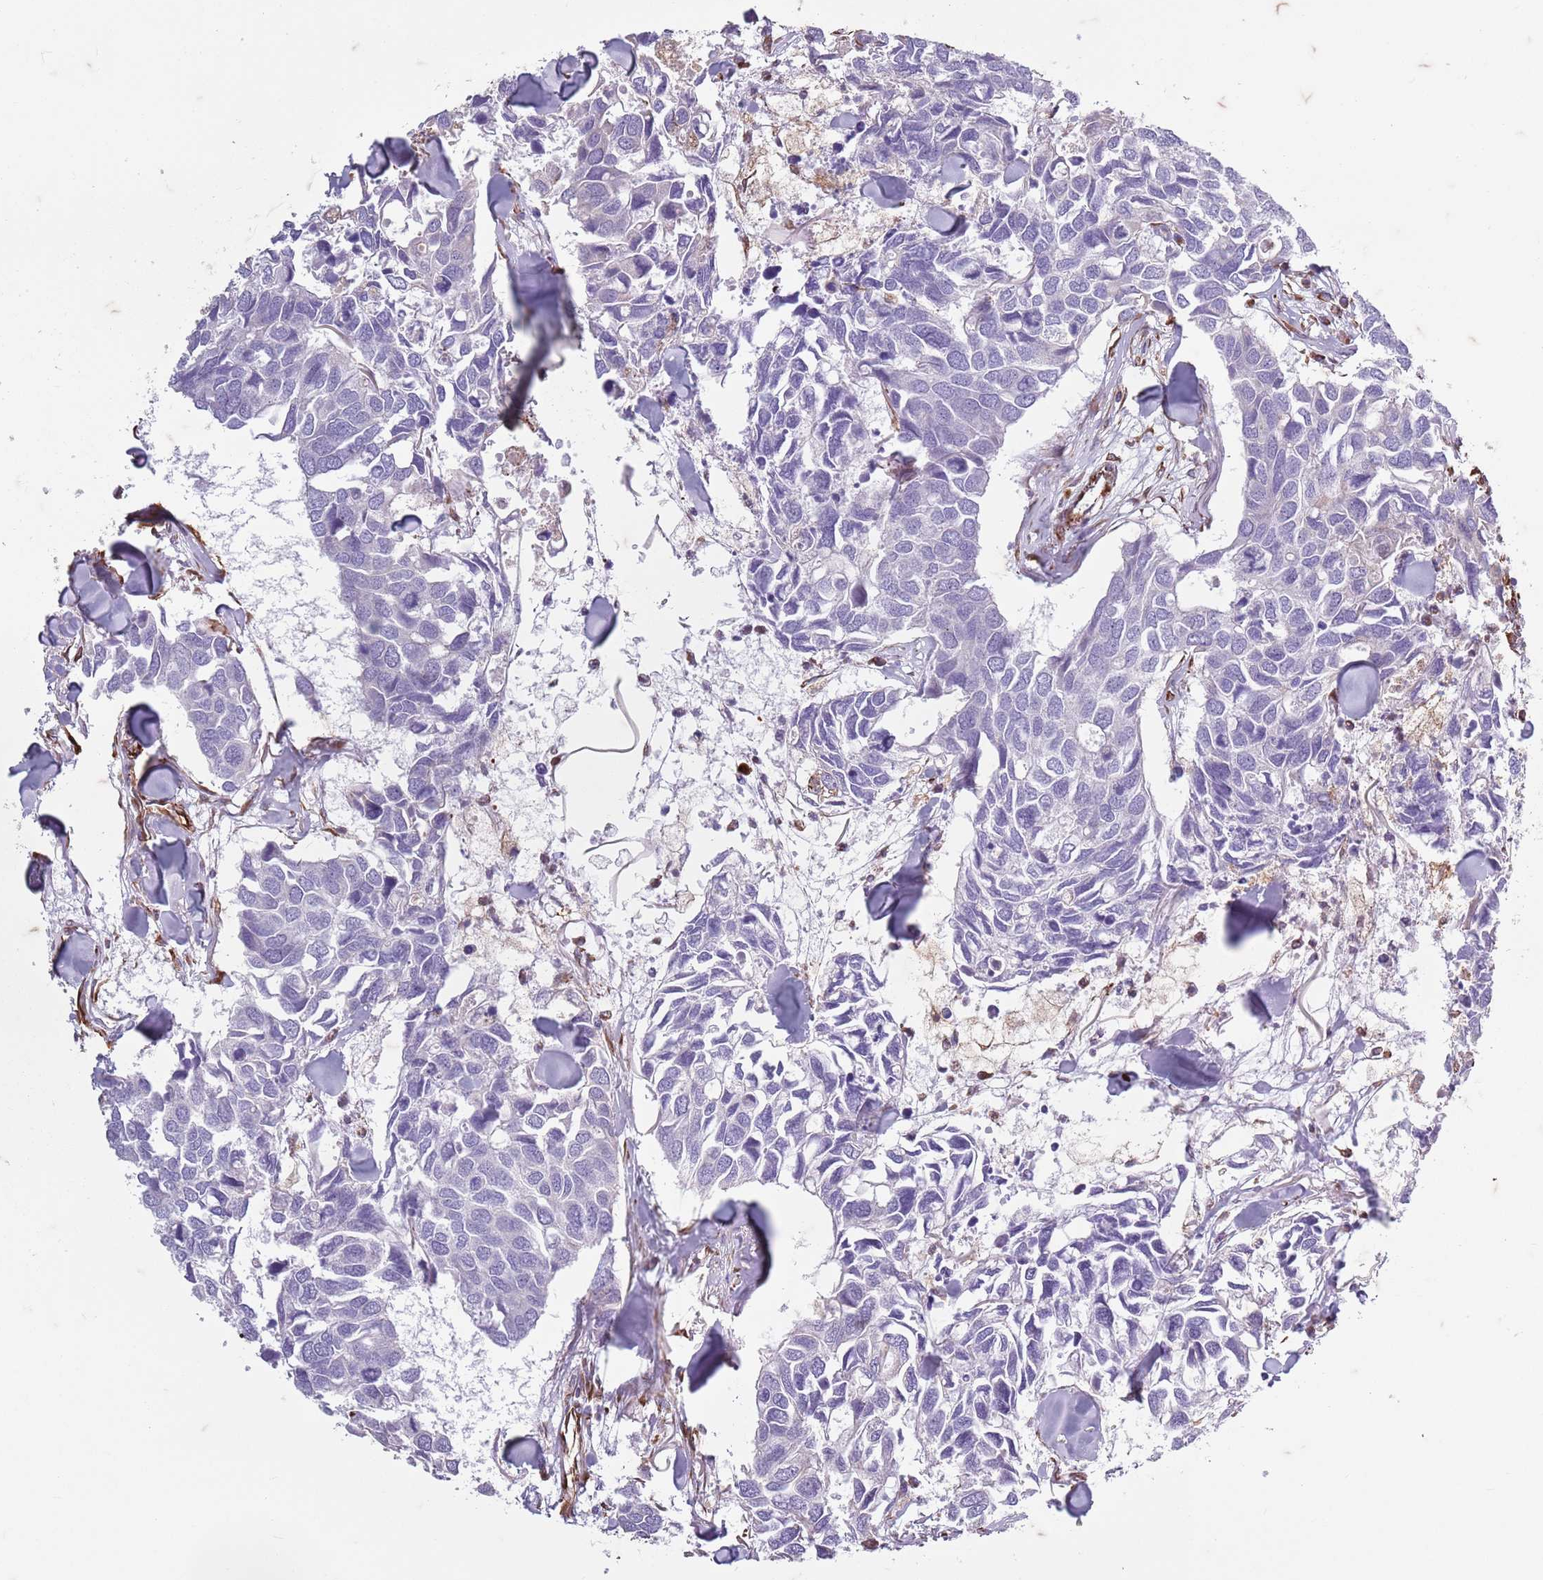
{"staining": {"intensity": "negative", "quantity": "none", "location": "none"}, "tissue": "breast cancer", "cell_type": "Tumor cells", "image_type": "cancer", "snomed": [{"axis": "morphology", "description": "Duct carcinoma"}, {"axis": "topography", "description": "Breast"}], "caption": "Tumor cells show no significant protein positivity in infiltrating ductal carcinoma (breast).", "gene": "TAS2R38", "patient": {"sex": "female", "age": 83}}